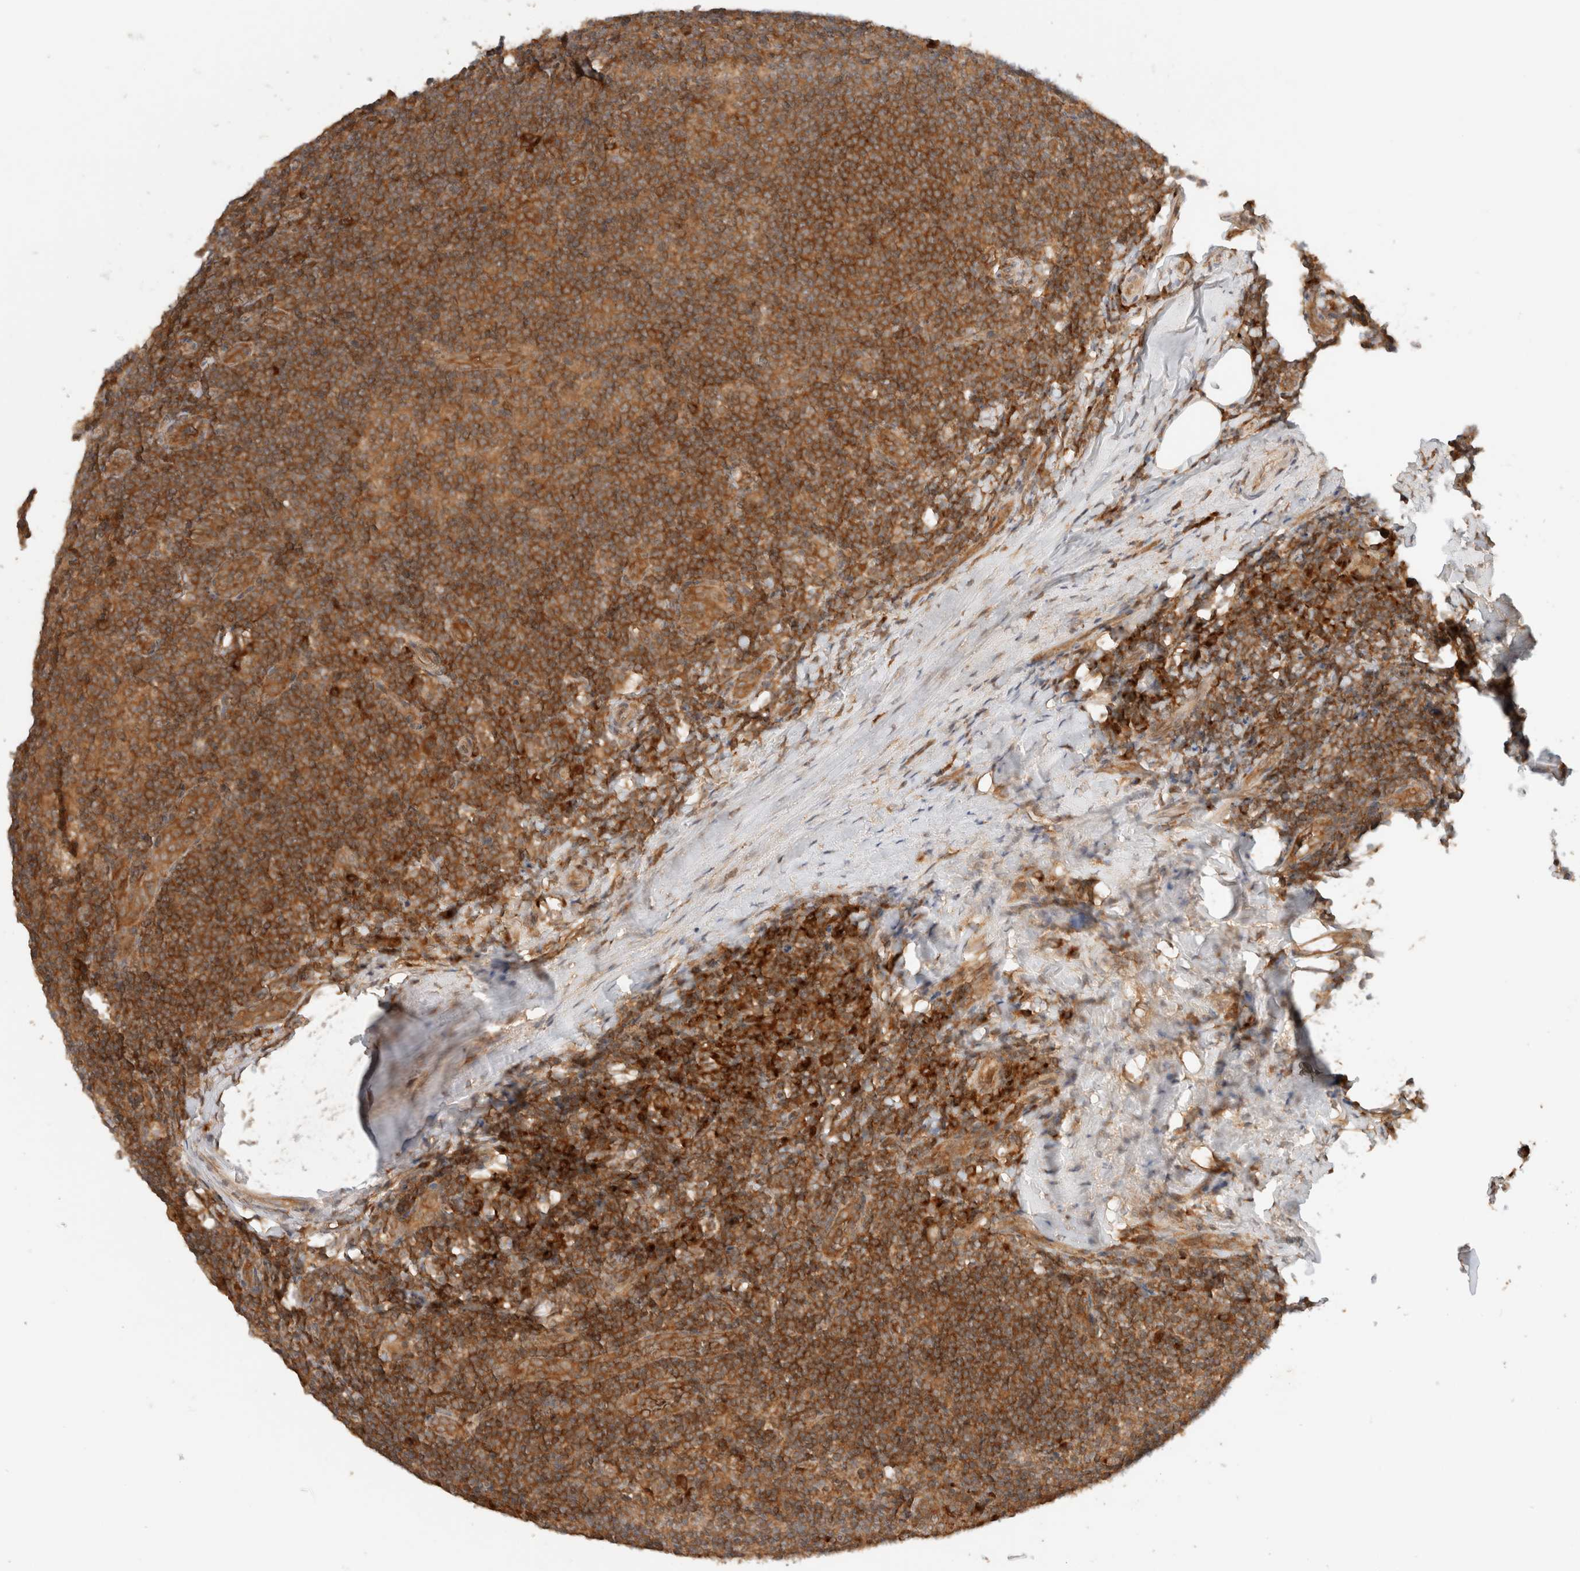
{"staining": {"intensity": "strong", "quantity": ">75%", "location": "cytoplasmic/membranous"}, "tissue": "tonsil", "cell_type": "Germinal center cells", "image_type": "normal", "snomed": [{"axis": "morphology", "description": "Normal tissue, NOS"}, {"axis": "topography", "description": "Tonsil"}], "caption": "Immunohistochemical staining of benign human tonsil shows >75% levels of strong cytoplasmic/membranous protein staining in approximately >75% of germinal center cells.", "gene": "ARFGEF2", "patient": {"sex": "male", "age": 37}}